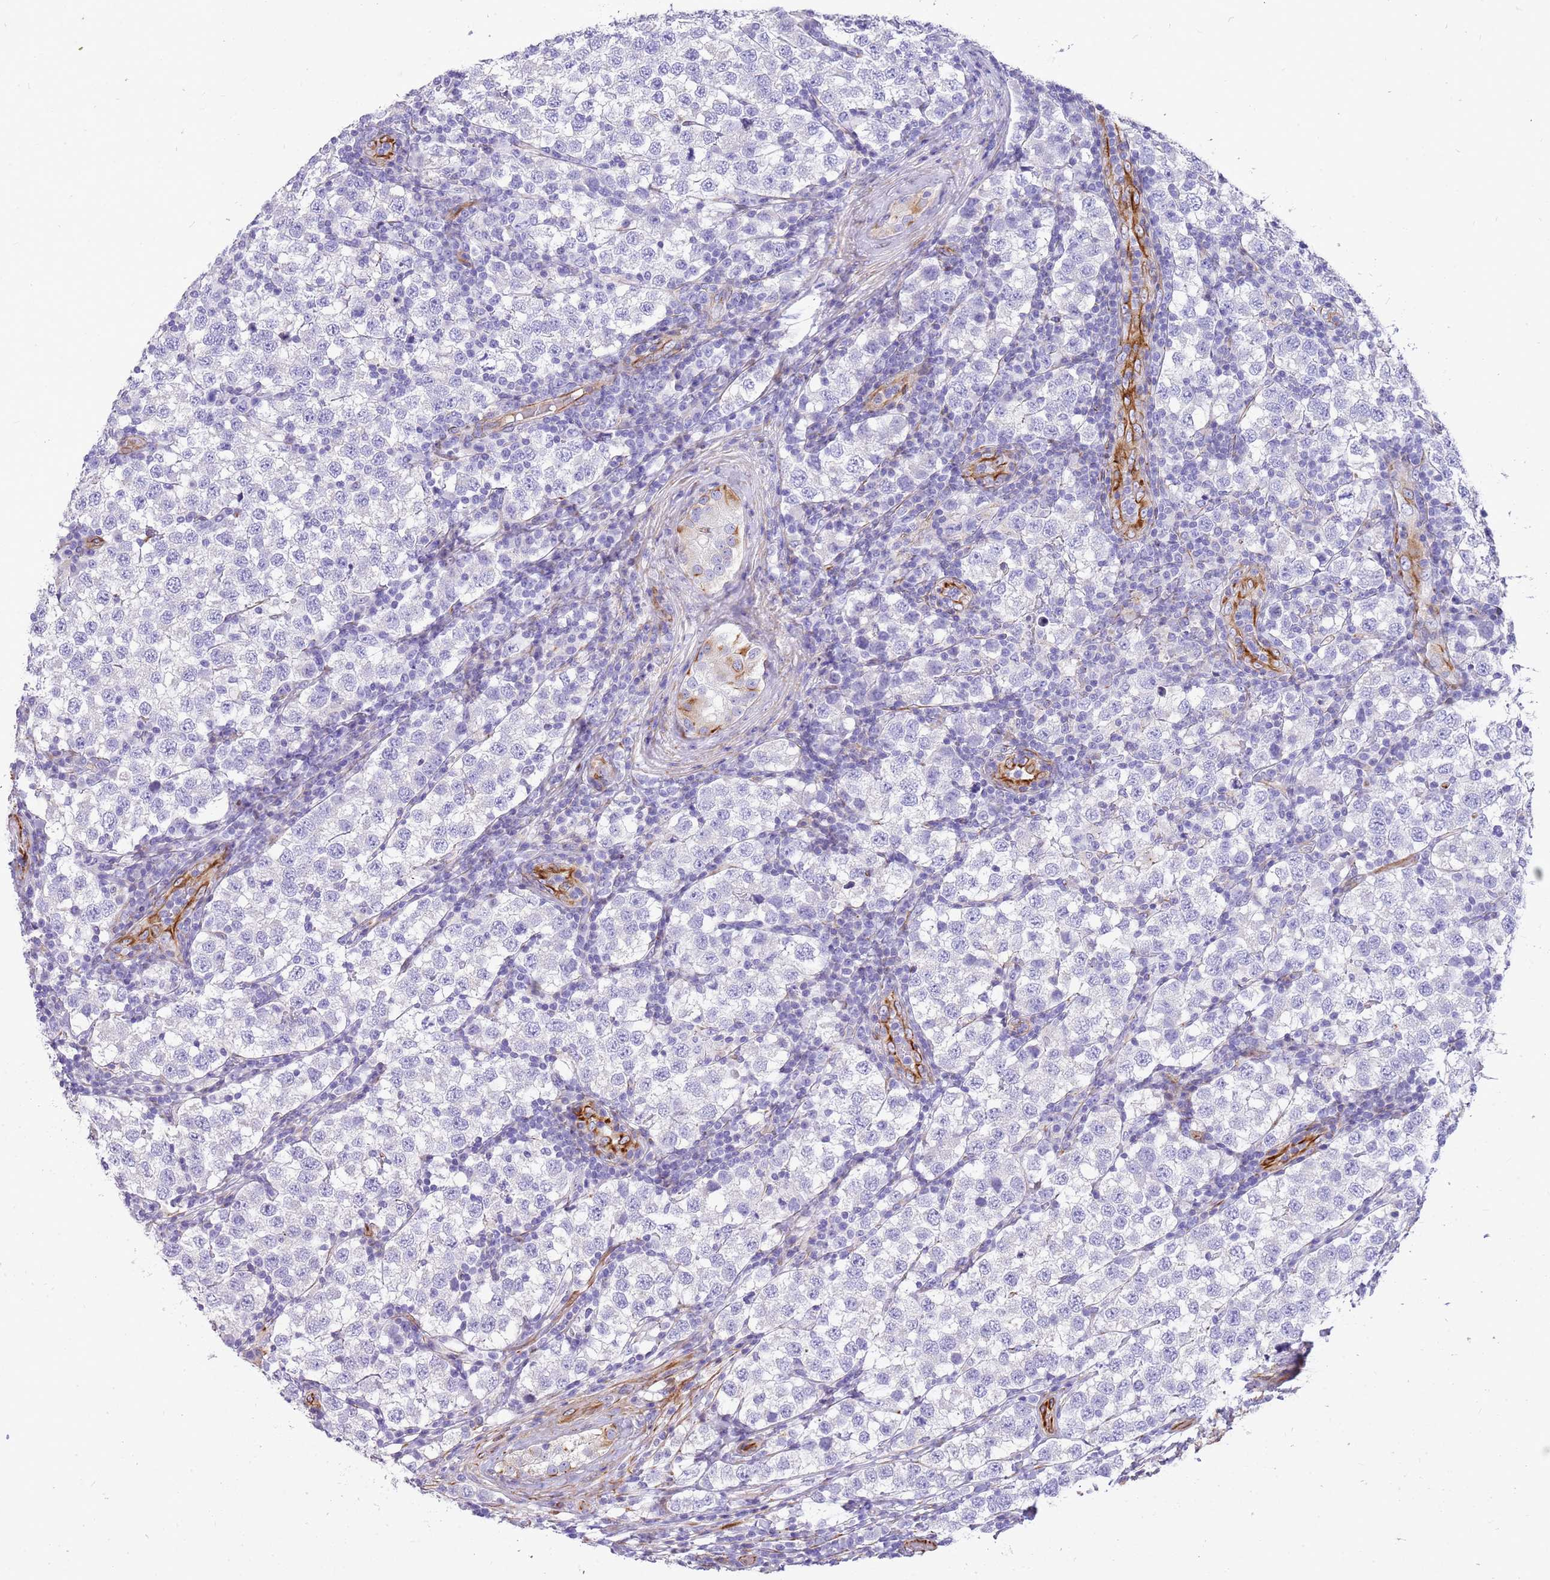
{"staining": {"intensity": "negative", "quantity": "none", "location": "none"}, "tissue": "testis cancer", "cell_type": "Tumor cells", "image_type": "cancer", "snomed": [{"axis": "morphology", "description": "Seminoma, NOS"}, {"axis": "topography", "description": "Testis"}], "caption": "An immunohistochemistry (IHC) photomicrograph of testis cancer is shown. There is no staining in tumor cells of testis cancer.", "gene": "ZDHHC1", "patient": {"sex": "male", "age": 34}}